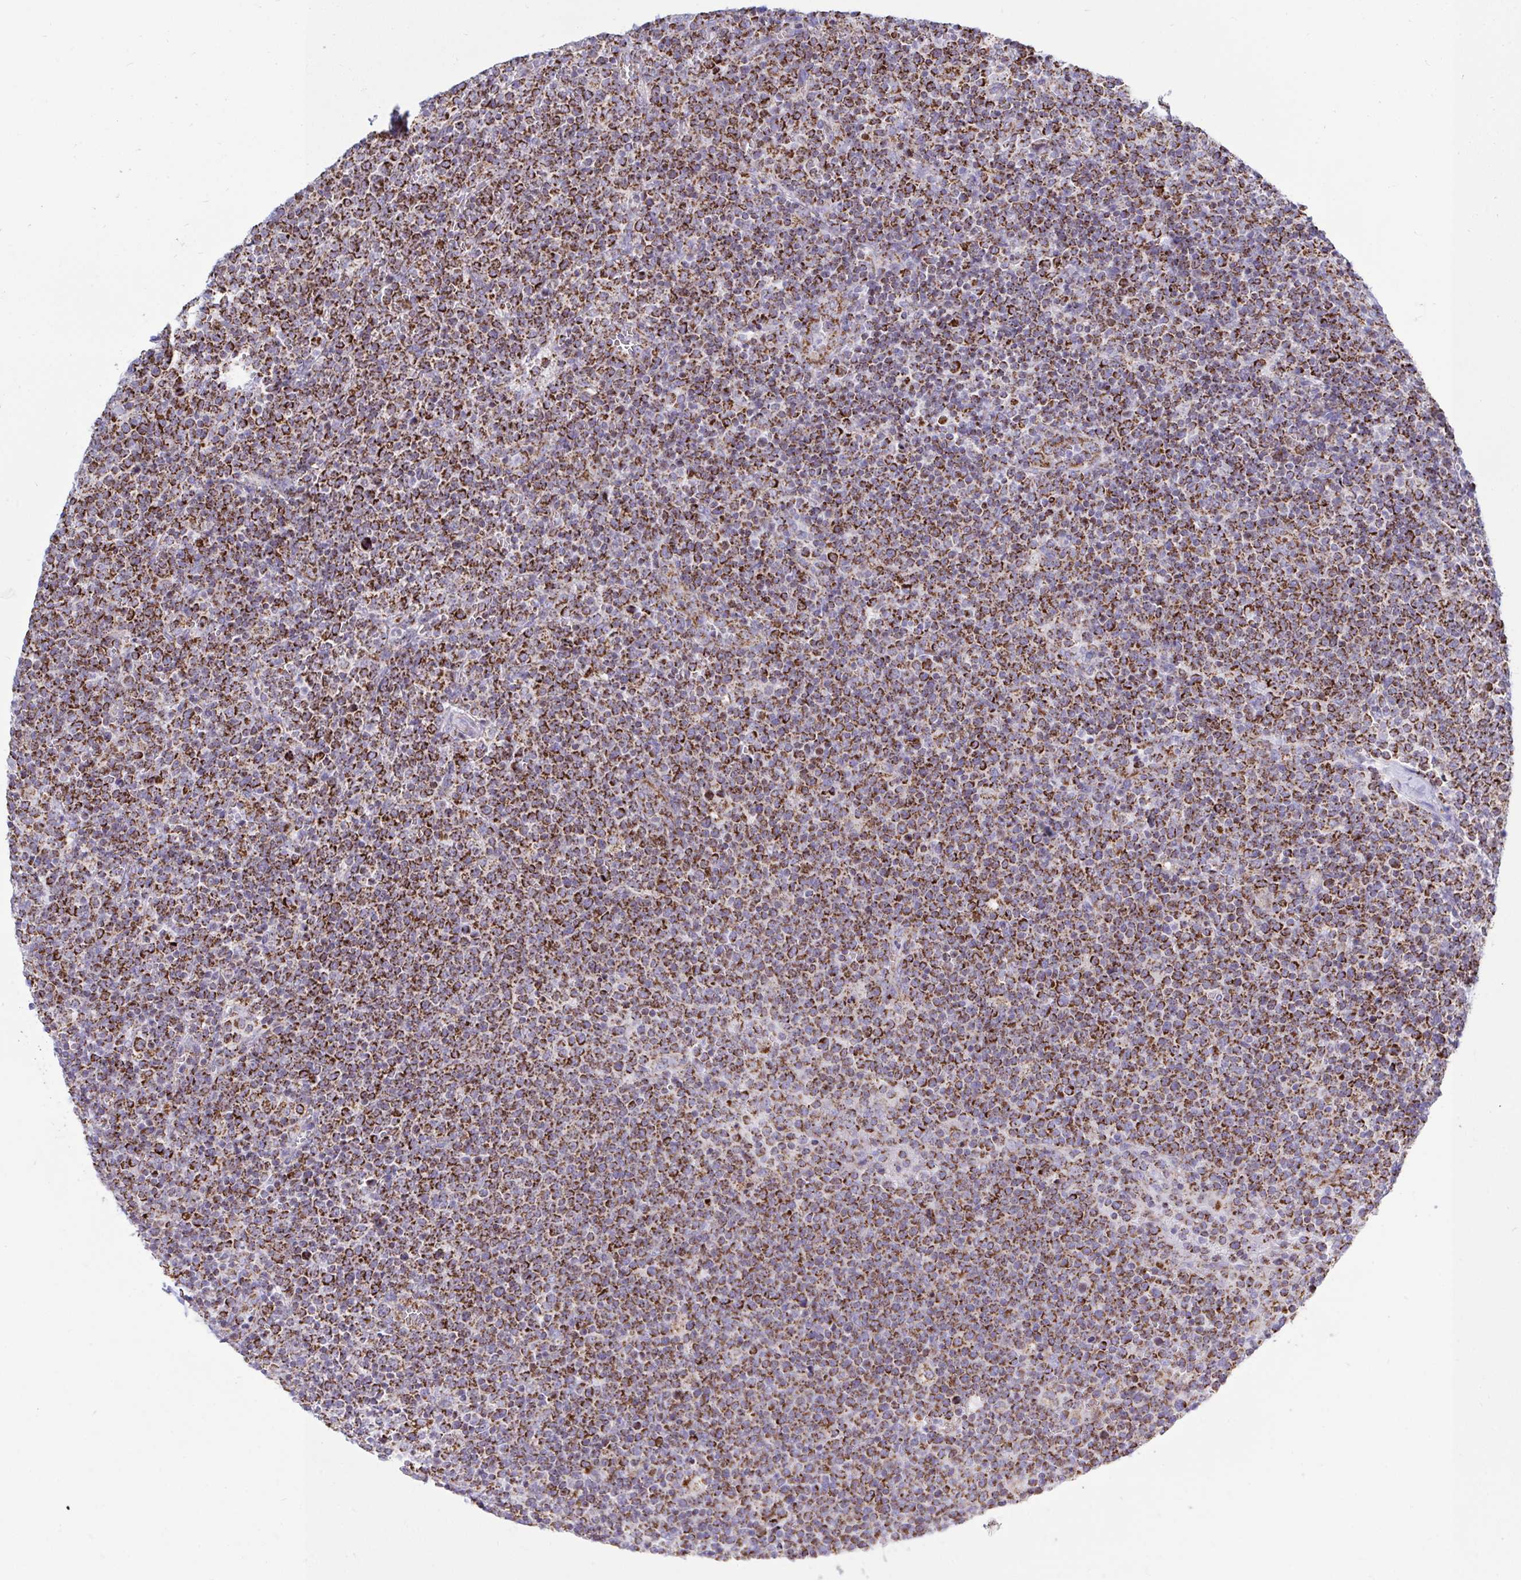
{"staining": {"intensity": "strong", "quantity": ">75%", "location": "cytoplasmic/membranous"}, "tissue": "lymphoma", "cell_type": "Tumor cells", "image_type": "cancer", "snomed": [{"axis": "morphology", "description": "Malignant lymphoma, non-Hodgkin's type, High grade"}, {"axis": "topography", "description": "Lymph node"}], "caption": "Tumor cells display strong cytoplasmic/membranous staining in approximately >75% of cells in lymphoma.", "gene": "HSPE1", "patient": {"sex": "male", "age": 61}}